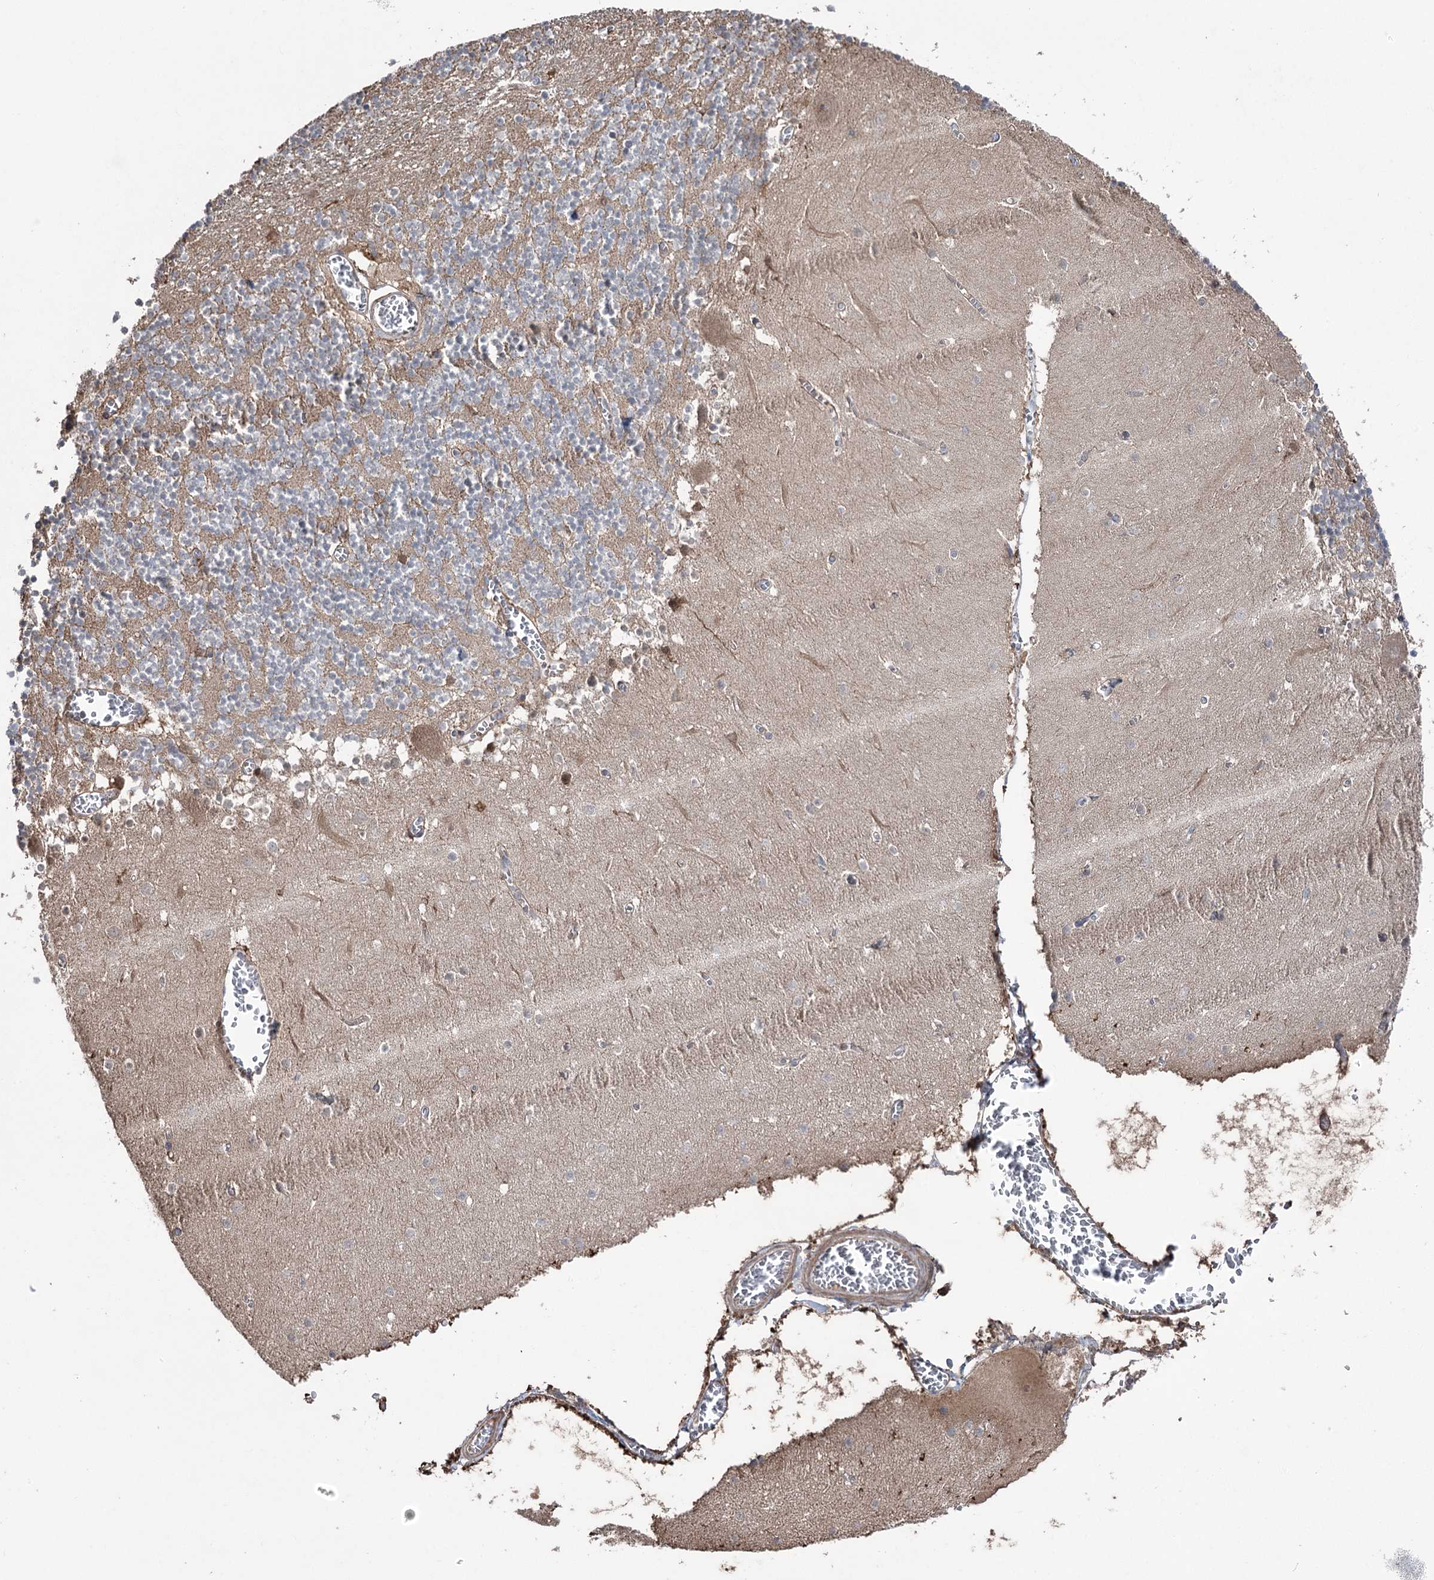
{"staining": {"intensity": "moderate", "quantity": "<25%", "location": "cytoplasmic/membranous"}, "tissue": "cerebellum", "cell_type": "Cells in granular layer", "image_type": "normal", "snomed": [{"axis": "morphology", "description": "Normal tissue, NOS"}, {"axis": "topography", "description": "Cerebellum"}], "caption": "An image of cerebellum stained for a protein shows moderate cytoplasmic/membranous brown staining in cells in granular layer.", "gene": "LARS2", "patient": {"sex": "female", "age": 28}}